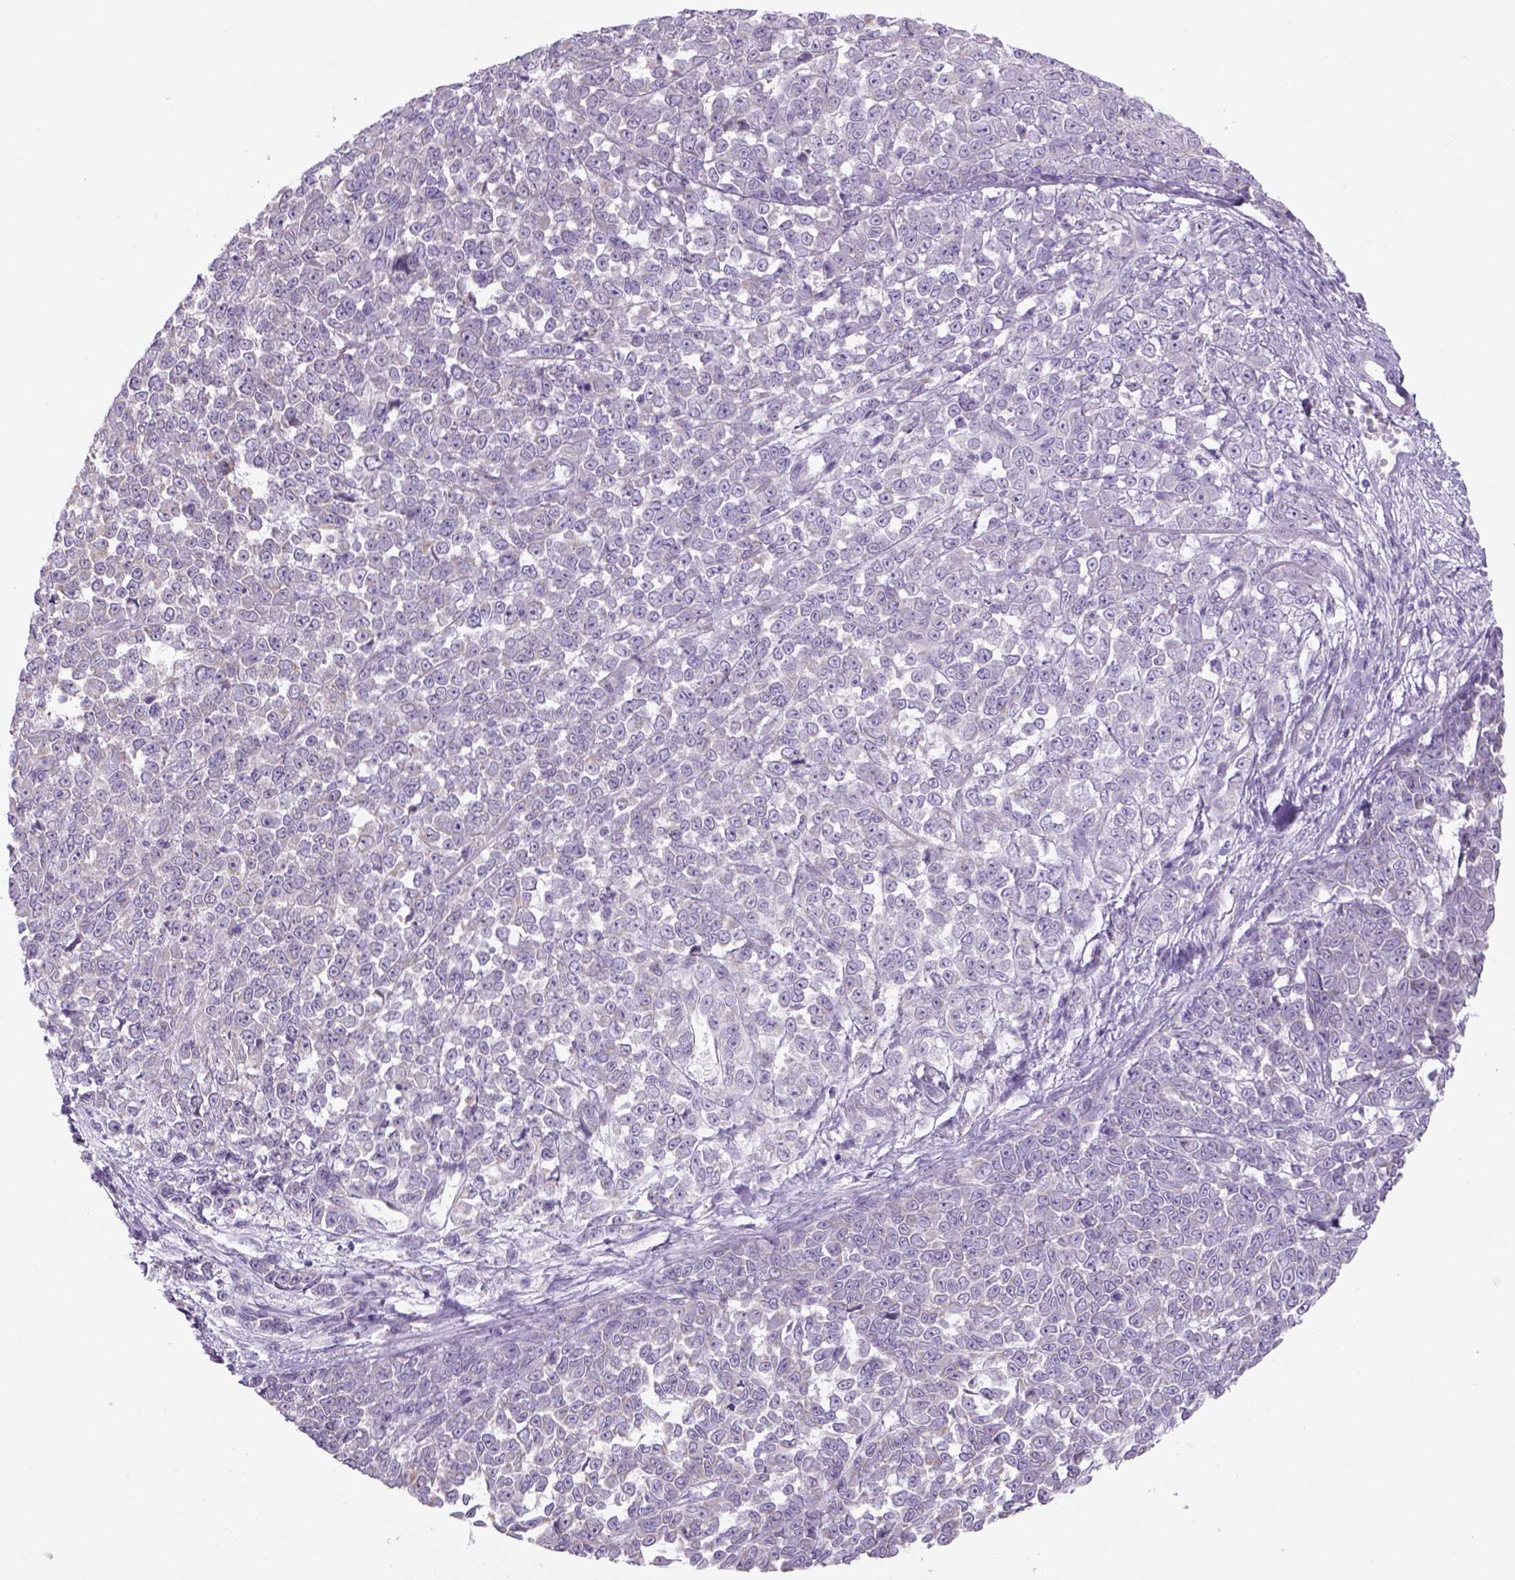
{"staining": {"intensity": "negative", "quantity": "none", "location": "none"}, "tissue": "melanoma", "cell_type": "Tumor cells", "image_type": "cancer", "snomed": [{"axis": "morphology", "description": "Malignant melanoma, NOS"}, {"axis": "topography", "description": "Skin"}], "caption": "Immunohistochemistry (IHC) of melanoma shows no positivity in tumor cells.", "gene": "ADGRV1", "patient": {"sex": "female", "age": 95}}